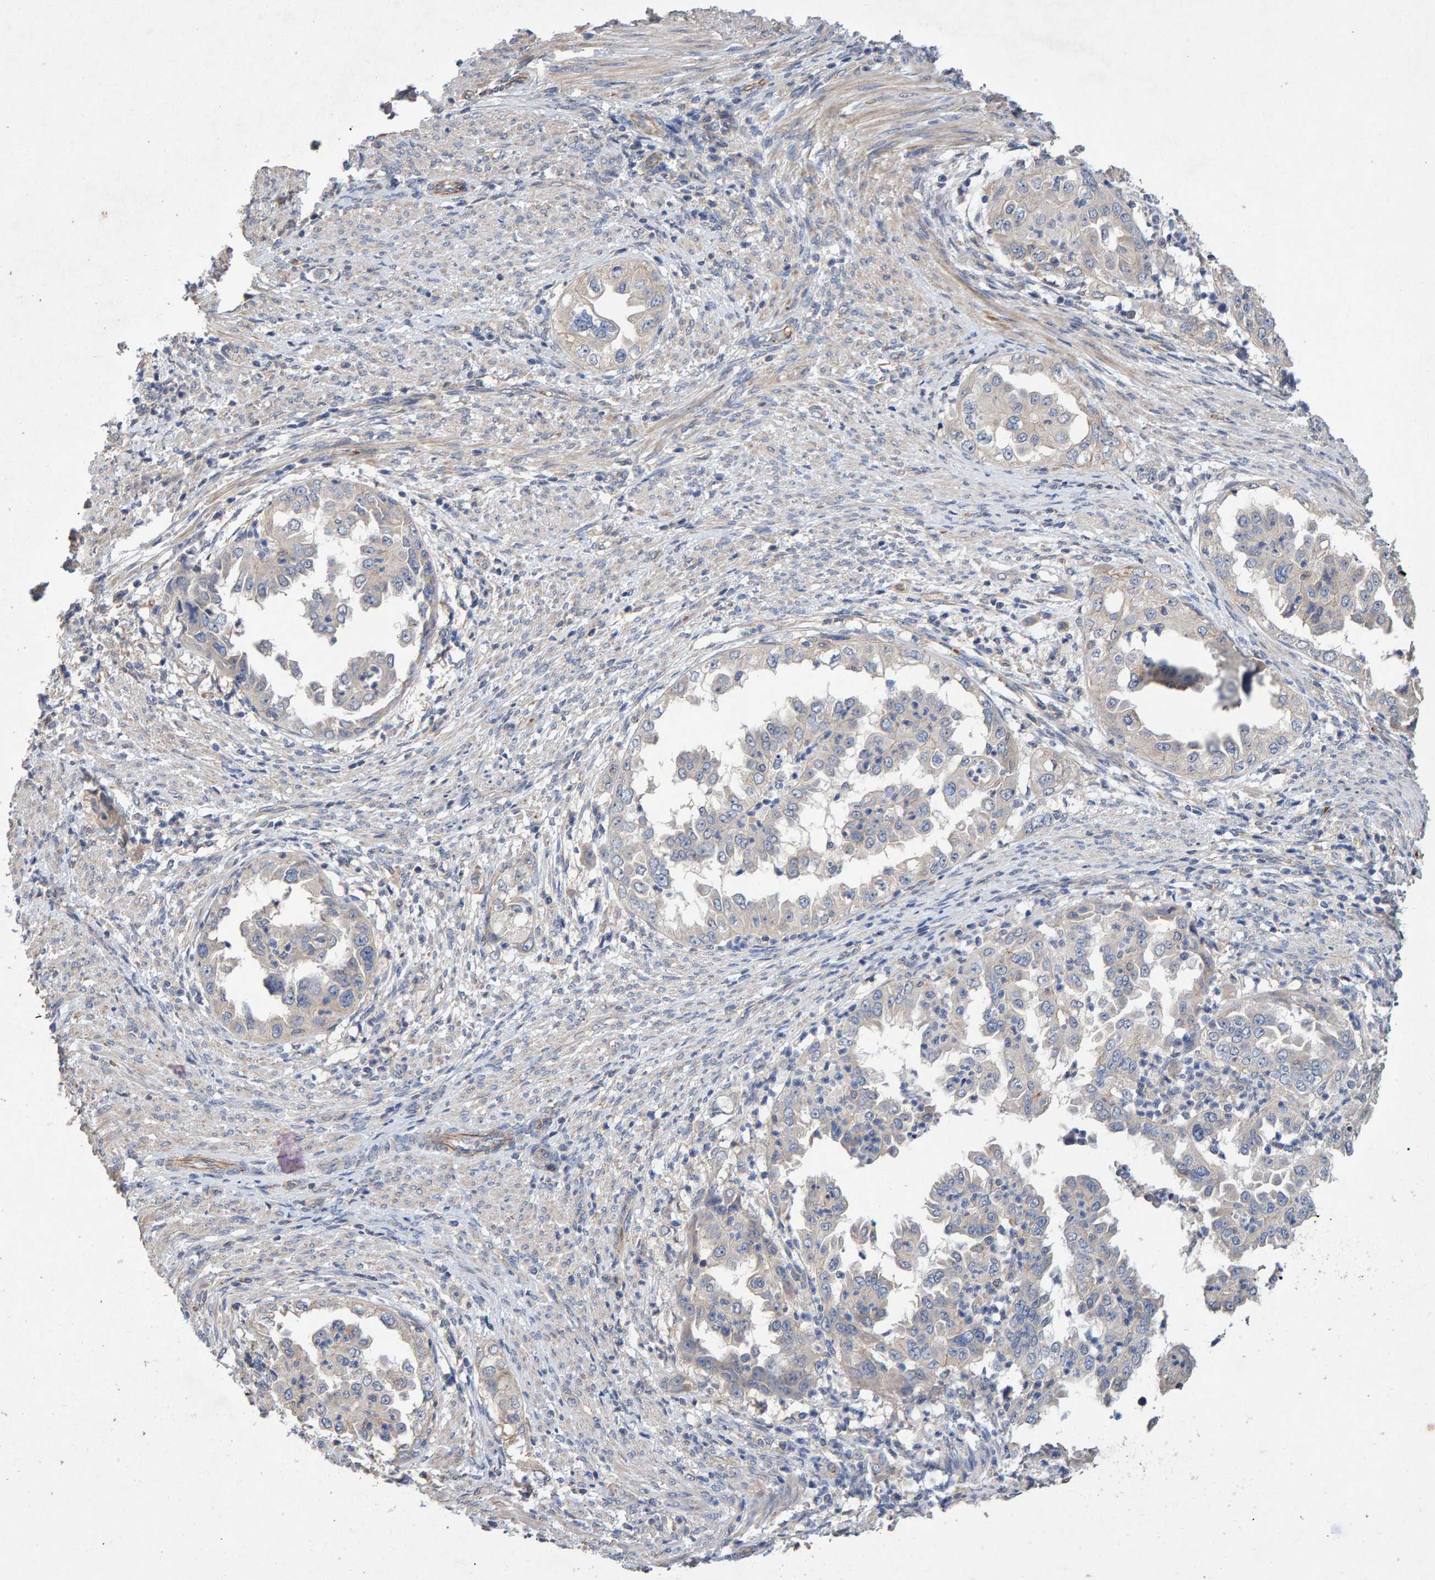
{"staining": {"intensity": "negative", "quantity": "none", "location": "none"}, "tissue": "endometrial cancer", "cell_type": "Tumor cells", "image_type": "cancer", "snomed": [{"axis": "morphology", "description": "Adenocarcinoma, NOS"}, {"axis": "topography", "description": "Endometrium"}], "caption": "IHC image of human endometrial cancer (adenocarcinoma) stained for a protein (brown), which reveals no staining in tumor cells. The staining was performed using DAB to visualize the protein expression in brown, while the nuclei were stained in blue with hematoxylin (Magnification: 20x).", "gene": "EFR3A", "patient": {"sex": "female", "age": 85}}